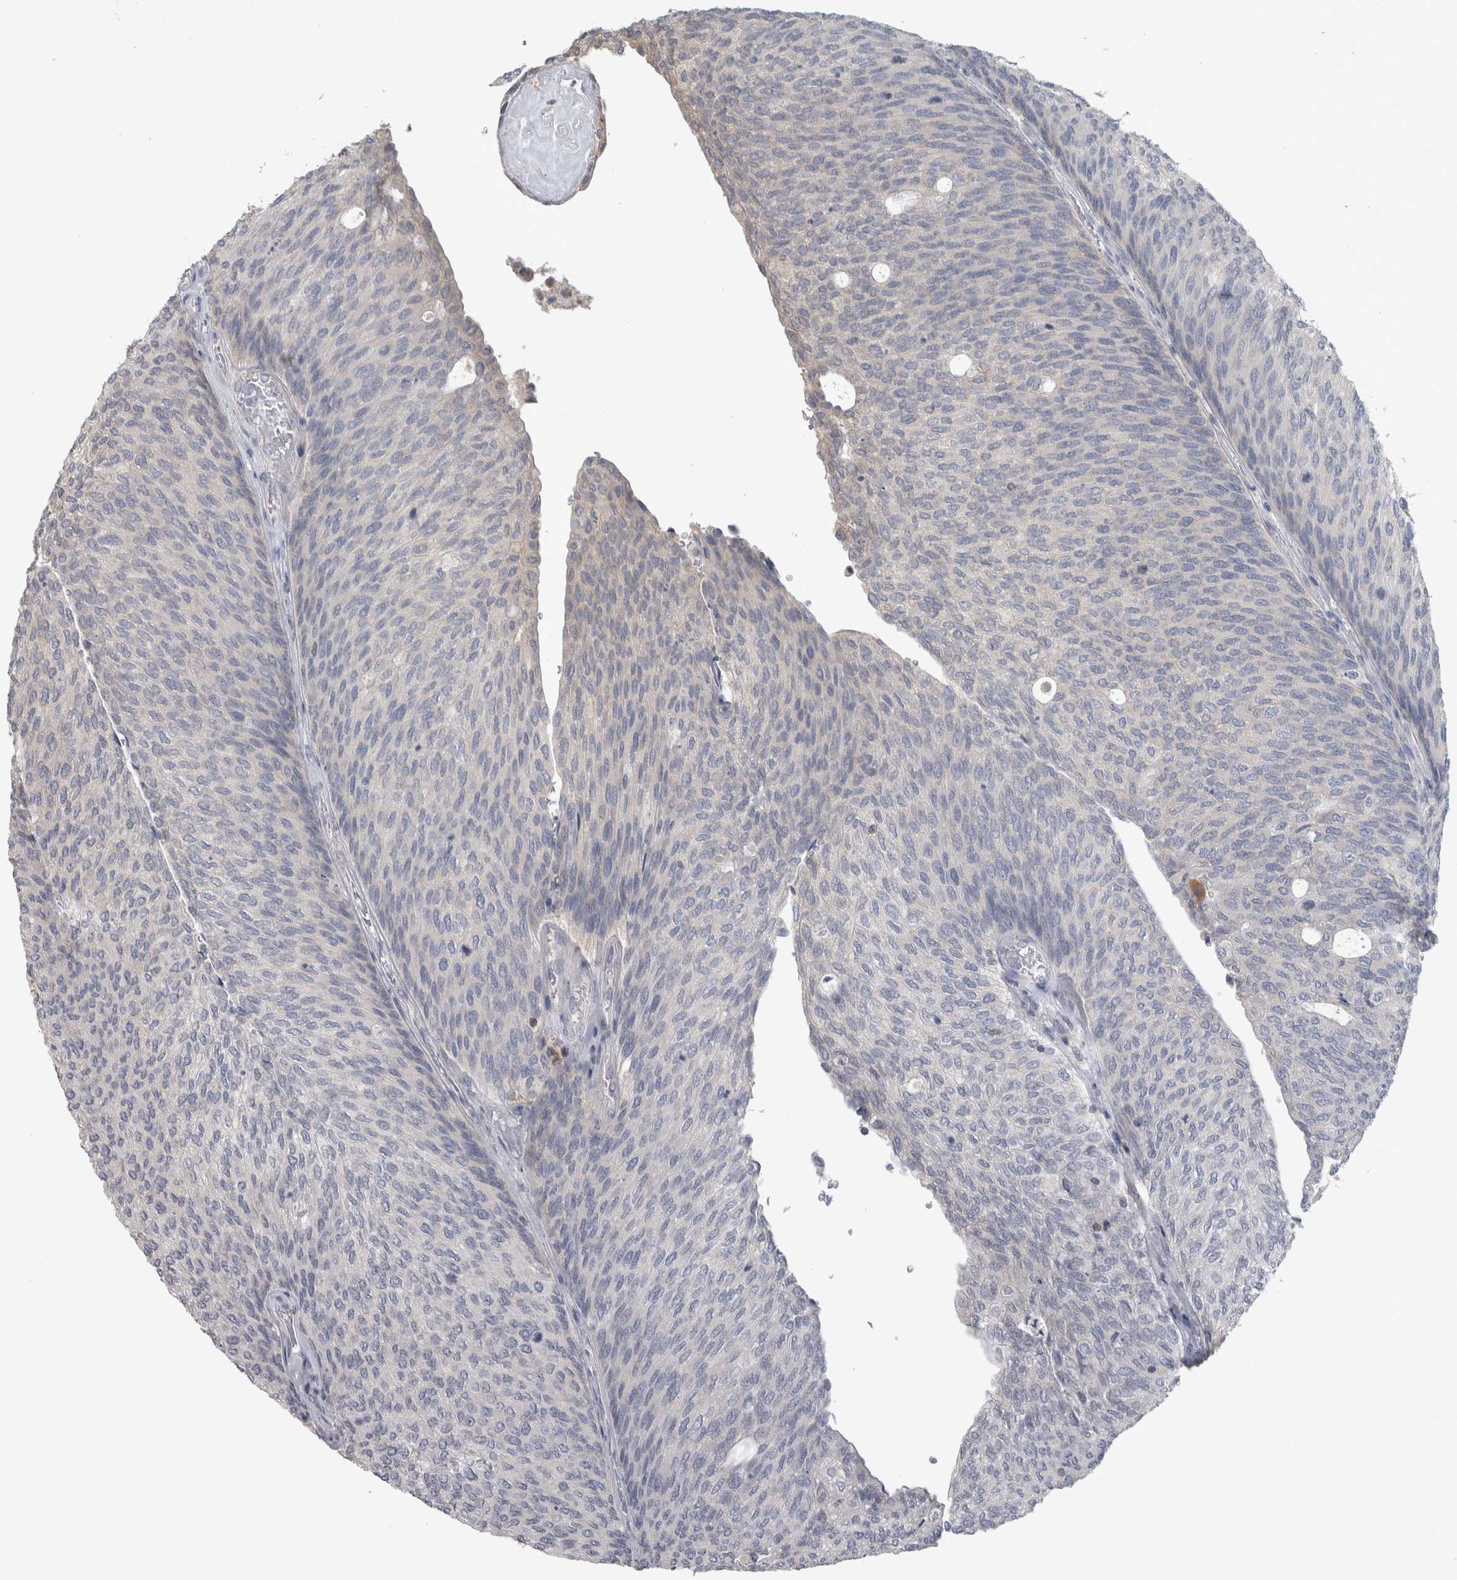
{"staining": {"intensity": "weak", "quantity": "<25%", "location": "cytoplasmic/membranous"}, "tissue": "urothelial cancer", "cell_type": "Tumor cells", "image_type": "cancer", "snomed": [{"axis": "morphology", "description": "Urothelial carcinoma, Low grade"}, {"axis": "topography", "description": "Urinary bladder"}], "caption": "This is a photomicrograph of IHC staining of urothelial cancer, which shows no staining in tumor cells. (DAB (3,3'-diaminobenzidine) IHC visualized using brightfield microscopy, high magnification).", "gene": "NFKB2", "patient": {"sex": "female", "age": 79}}